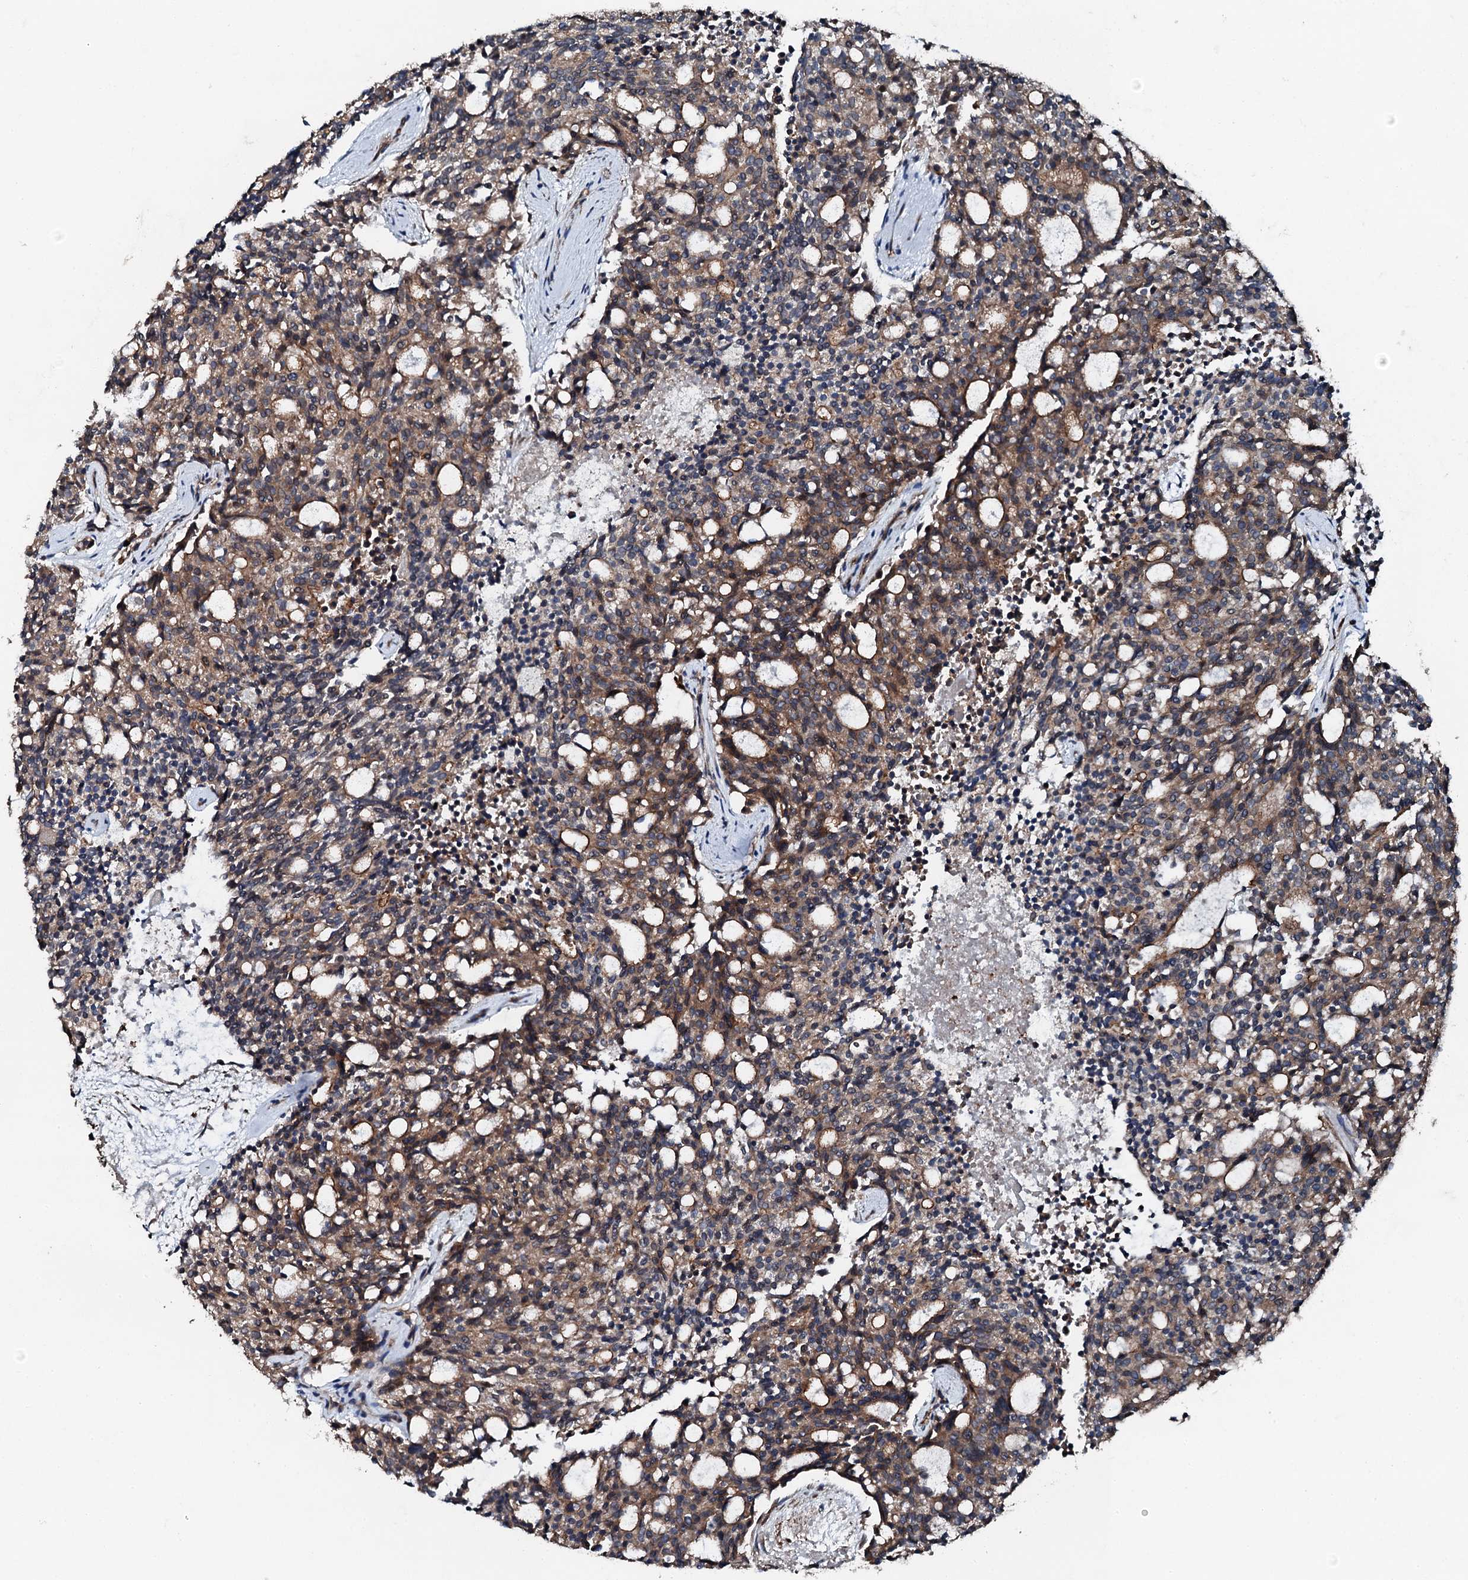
{"staining": {"intensity": "moderate", "quantity": ">75%", "location": "cytoplasmic/membranous"}, "tissue": "carcinoid", "cell_type": "Tumor cells", "image_type": "cancer", "snomed": [{"axis": "morphology", "description": "Carcinoid, malignant, NOS"}, {"axis": "topography", "description": "Pancreas"}], "caption": "Carcinoid stained for a protein (brown) shows moderate cytoplasmic/membranous positive expression in about >75% of tumor cells.", "gene": "EDC4", "patient": {"sex": "female", "age": 54}}